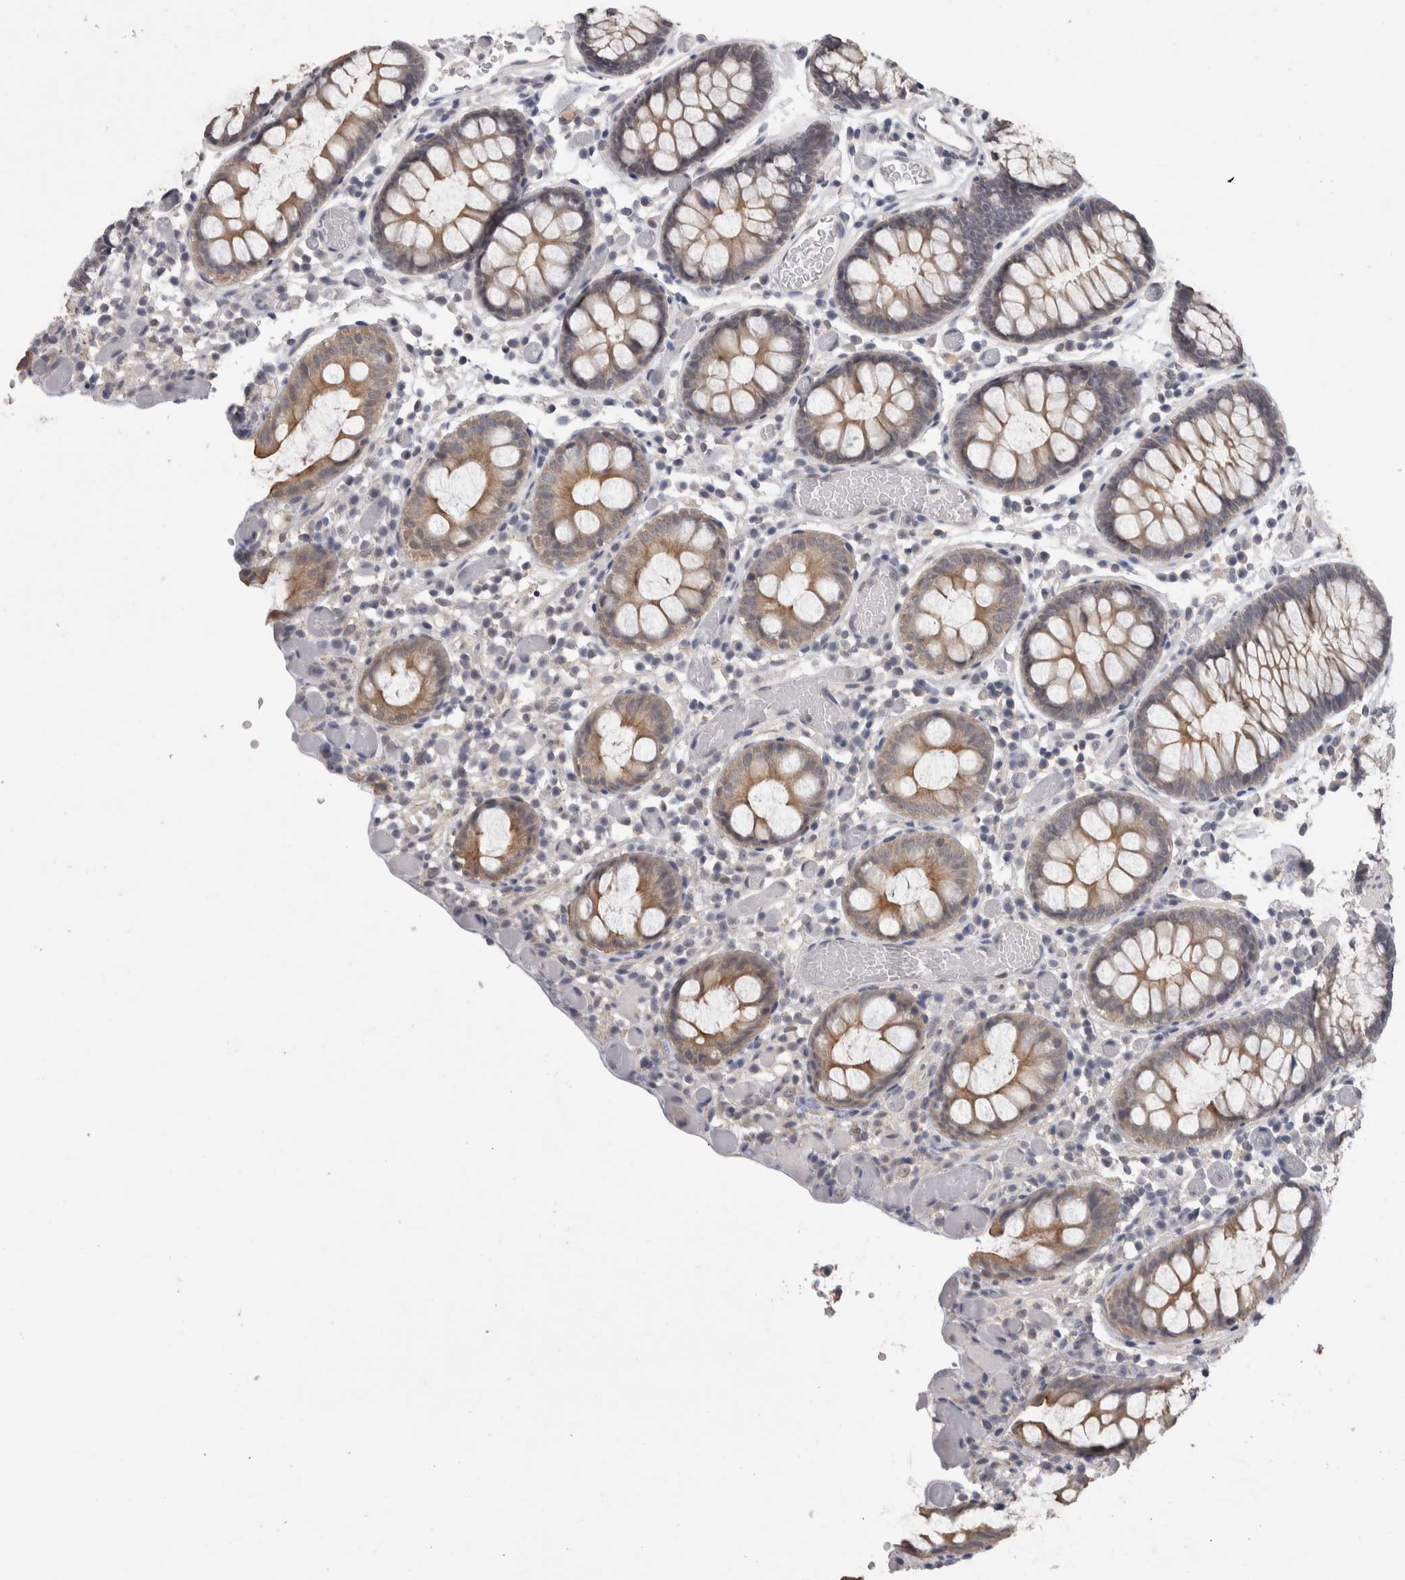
{"staining": {"intensity": "moderate", "quantity": ">75%", "location": "cytoplasmic/membranous"}, "tissue": "colon", "cell_type": "Endothelial cells", "image_type": "normal", "snomed": [{"axis": "morphology", "description": "Normal tissue, NOS"}, {"axis": "topography", "description": "Colon"}], "caption": "Brown immunohistochemical staining in unremarkable colon shows moderate cytoplasmic/membranous staining in about >75% of endothelial cells.", "gene": "FHOD3", "patient": {"sex": "male", "age": 14}}